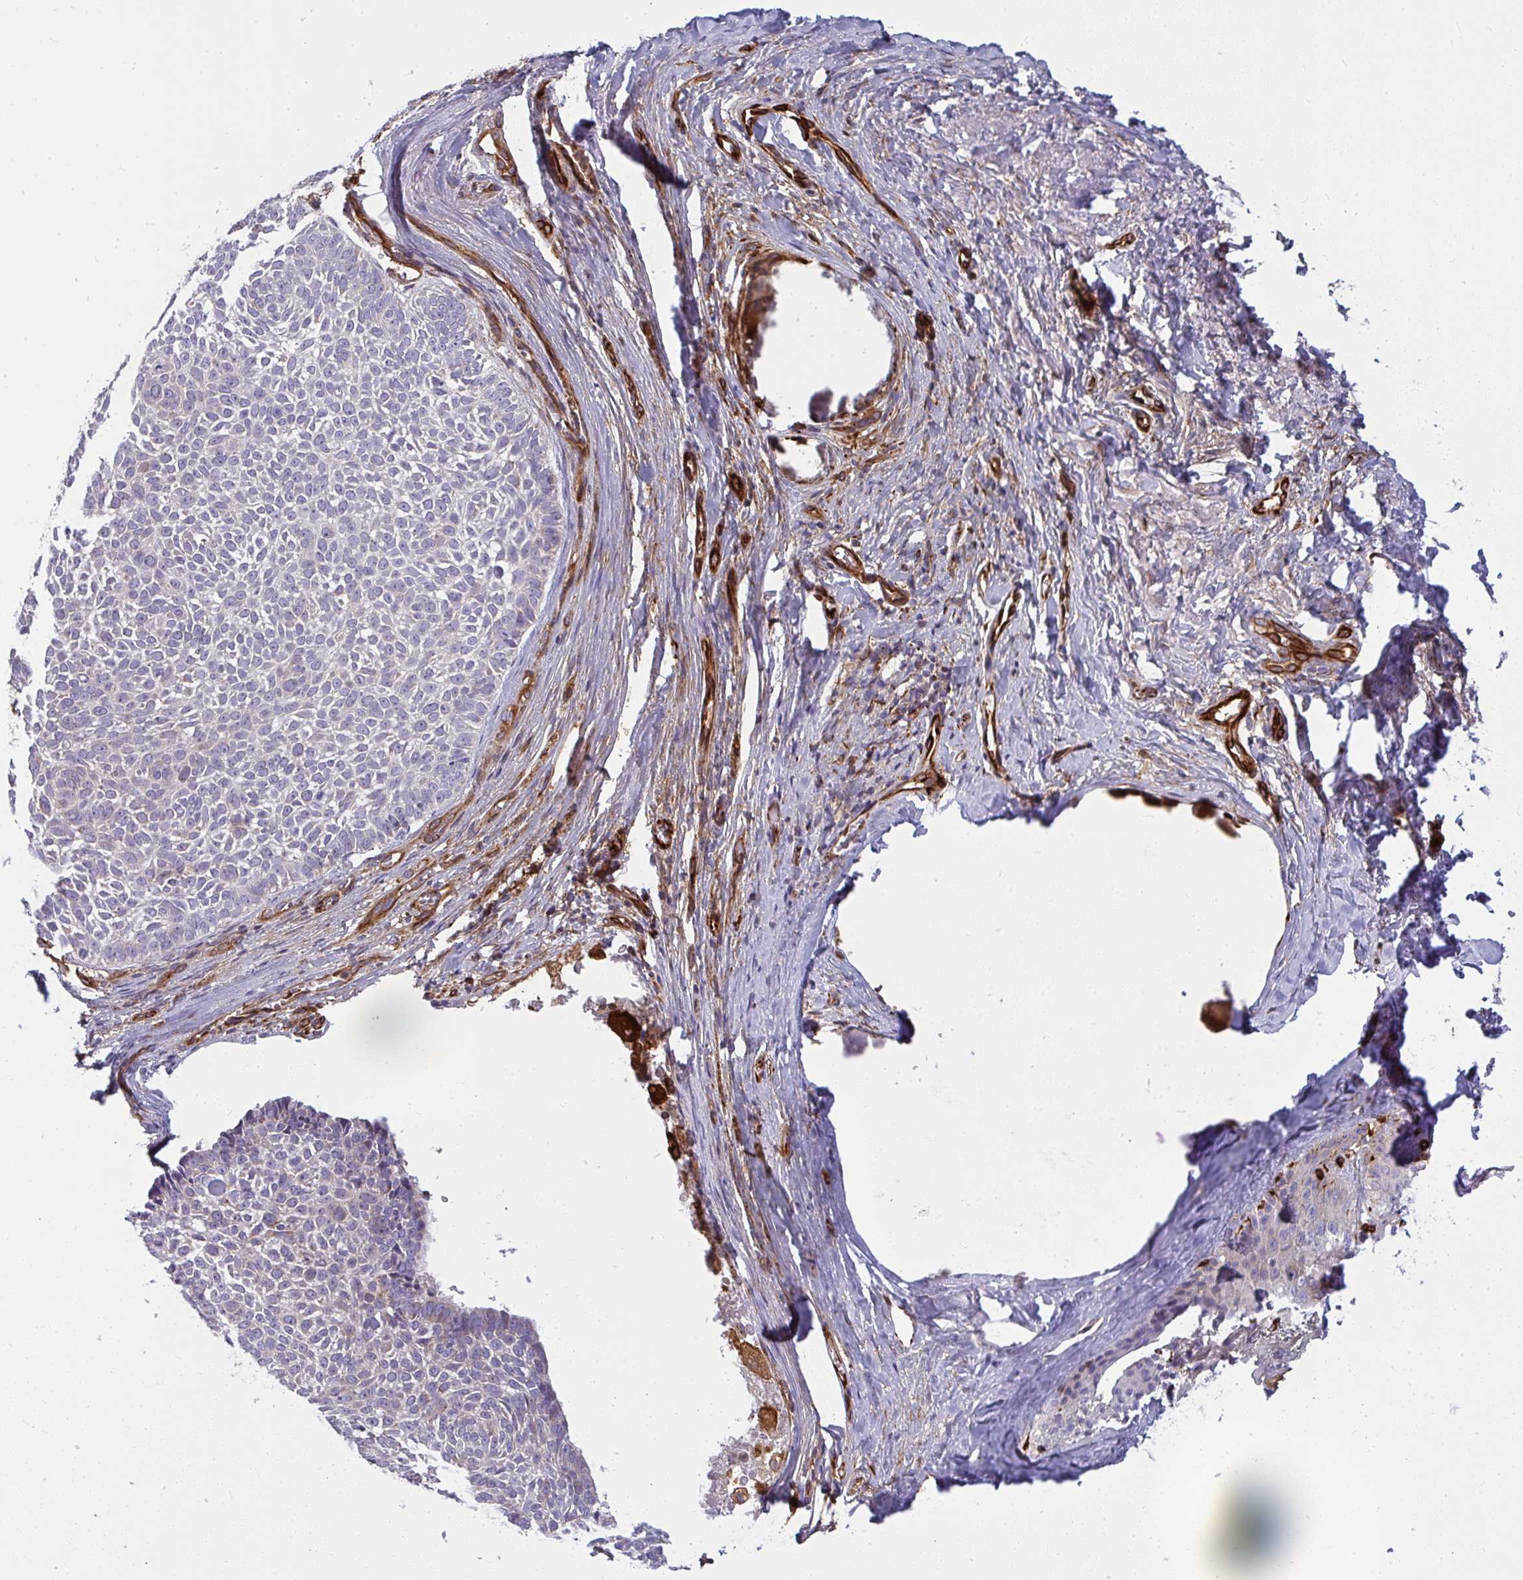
{"staining": {"intensity": "negative", "quantity": "none", "location": "none"}, "tissue": "skin cancer", "cell_type": "Tumor cells", "image_type": "cancer", "snomed": [{"axis": "morphology", "description": "Basal cell carcinoma"}, {"axis": "topography", "description": "Skin"}, {"axis": "topography", "description": "Skin of face"}, {"axis": "topography", "description": "Skin of nose"}], "caption": "Tumor cells are negative for protein expression in human basal cell carcinoma (skin). (DAB IHC, high magnification).", "gene": "IFIT3", "patient": {"sex": "female", "age": 86}}